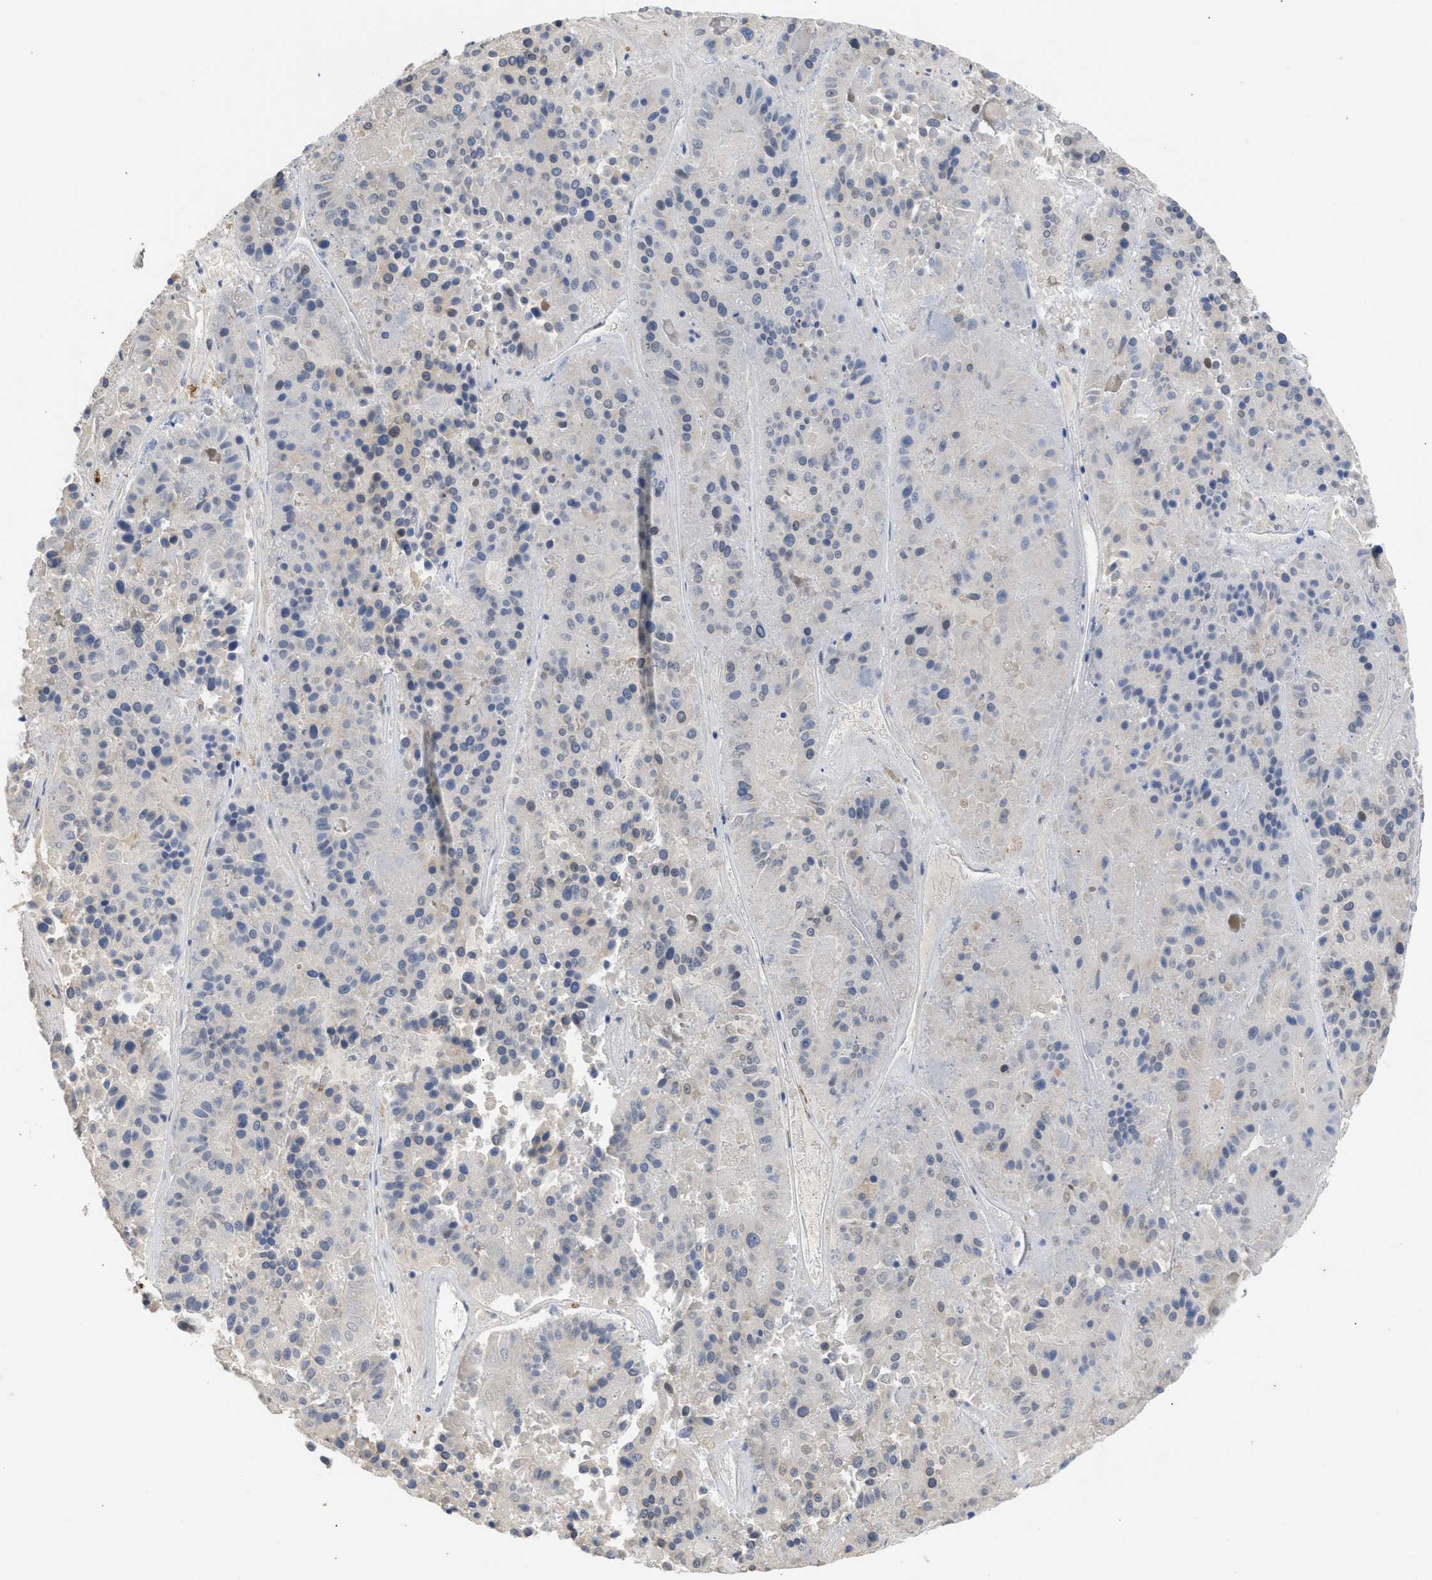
{"staining": {"intensity": "weak", "quantity": "<25%", "location": "cytoplasmic/membranous,nuclear"}, "tissue": "pancreatic cancer", "cell_type": "Tumor cells", "image_type": "cancer", "snomed": [{"axis": "morphology", "description": "Adenocarcinoma, NOS"}, {"axis": "topography", "description": "Pancreas"}], "caption": "Immunohistochemistry of pancreatic cancer displays no staining in tumor cells. (Brightfield microscopy of DAB (3,3'-diaminobenzidine) immunohistochemistry at high magnification).", "gene": "TMED1", "patient": {"sex": "male", "age": 50}}